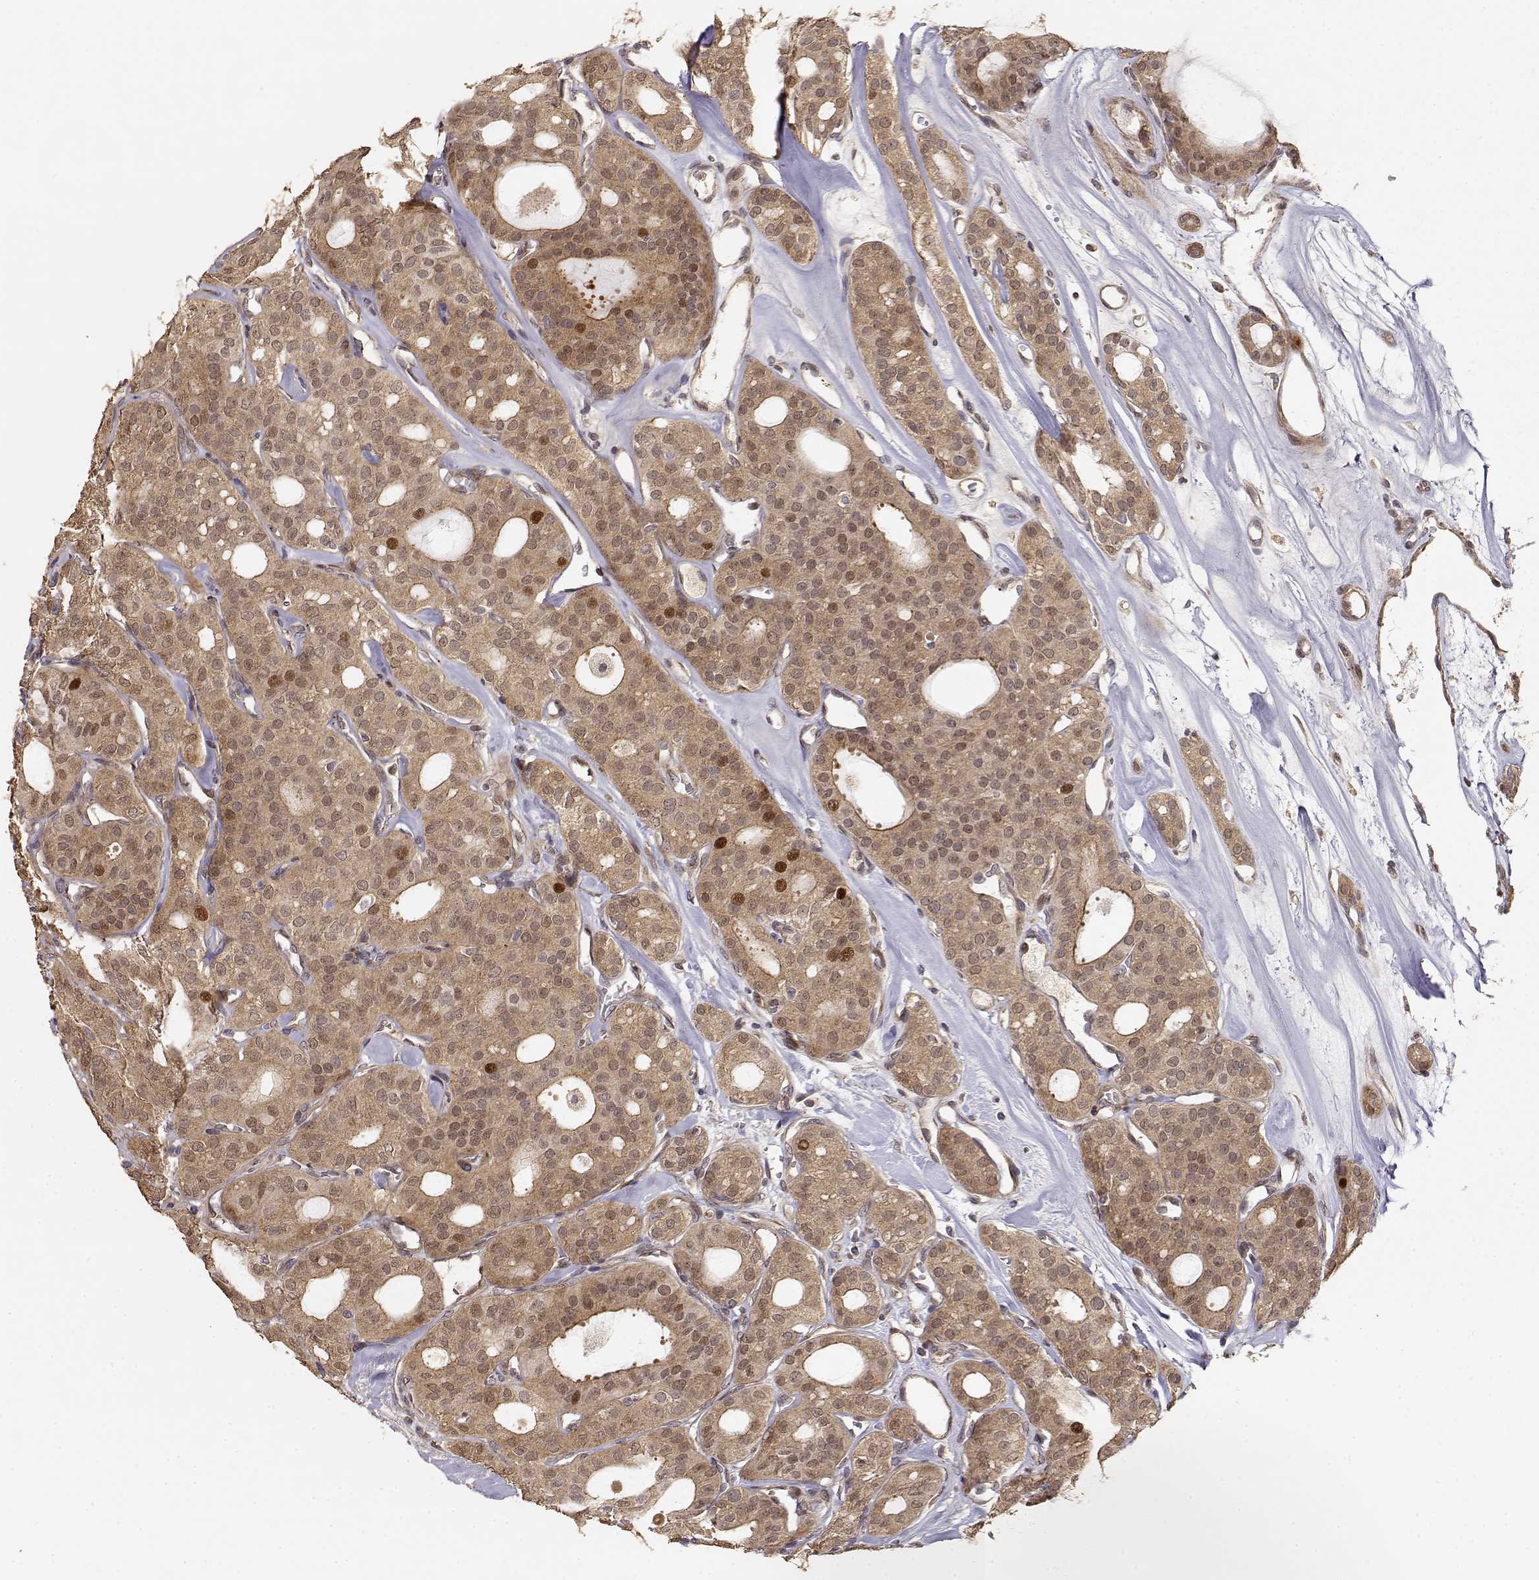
{"staining": {"intensity": "weak", "quantity": ">75%", "location": "cytoplasmic/membranous,nuclear"}, "tissue": "thyroid cancer", "cell_type": "Tumor cells", "image_type": "cancer", "snomed": [{"axis": "morphology", "description": "Follicular adenoma carcinoma, NOS"}, {"axis": "topography", "description": "Thyroid gland"}], "caption": "IHC (DAB) staining of human thyroid cancer reveals weak cytoplasmic/membranous and nuclear protein expression in about >75% of tumor cells.", "gene": "PICK1", "patient": {"sex": "male", "age": 75}}